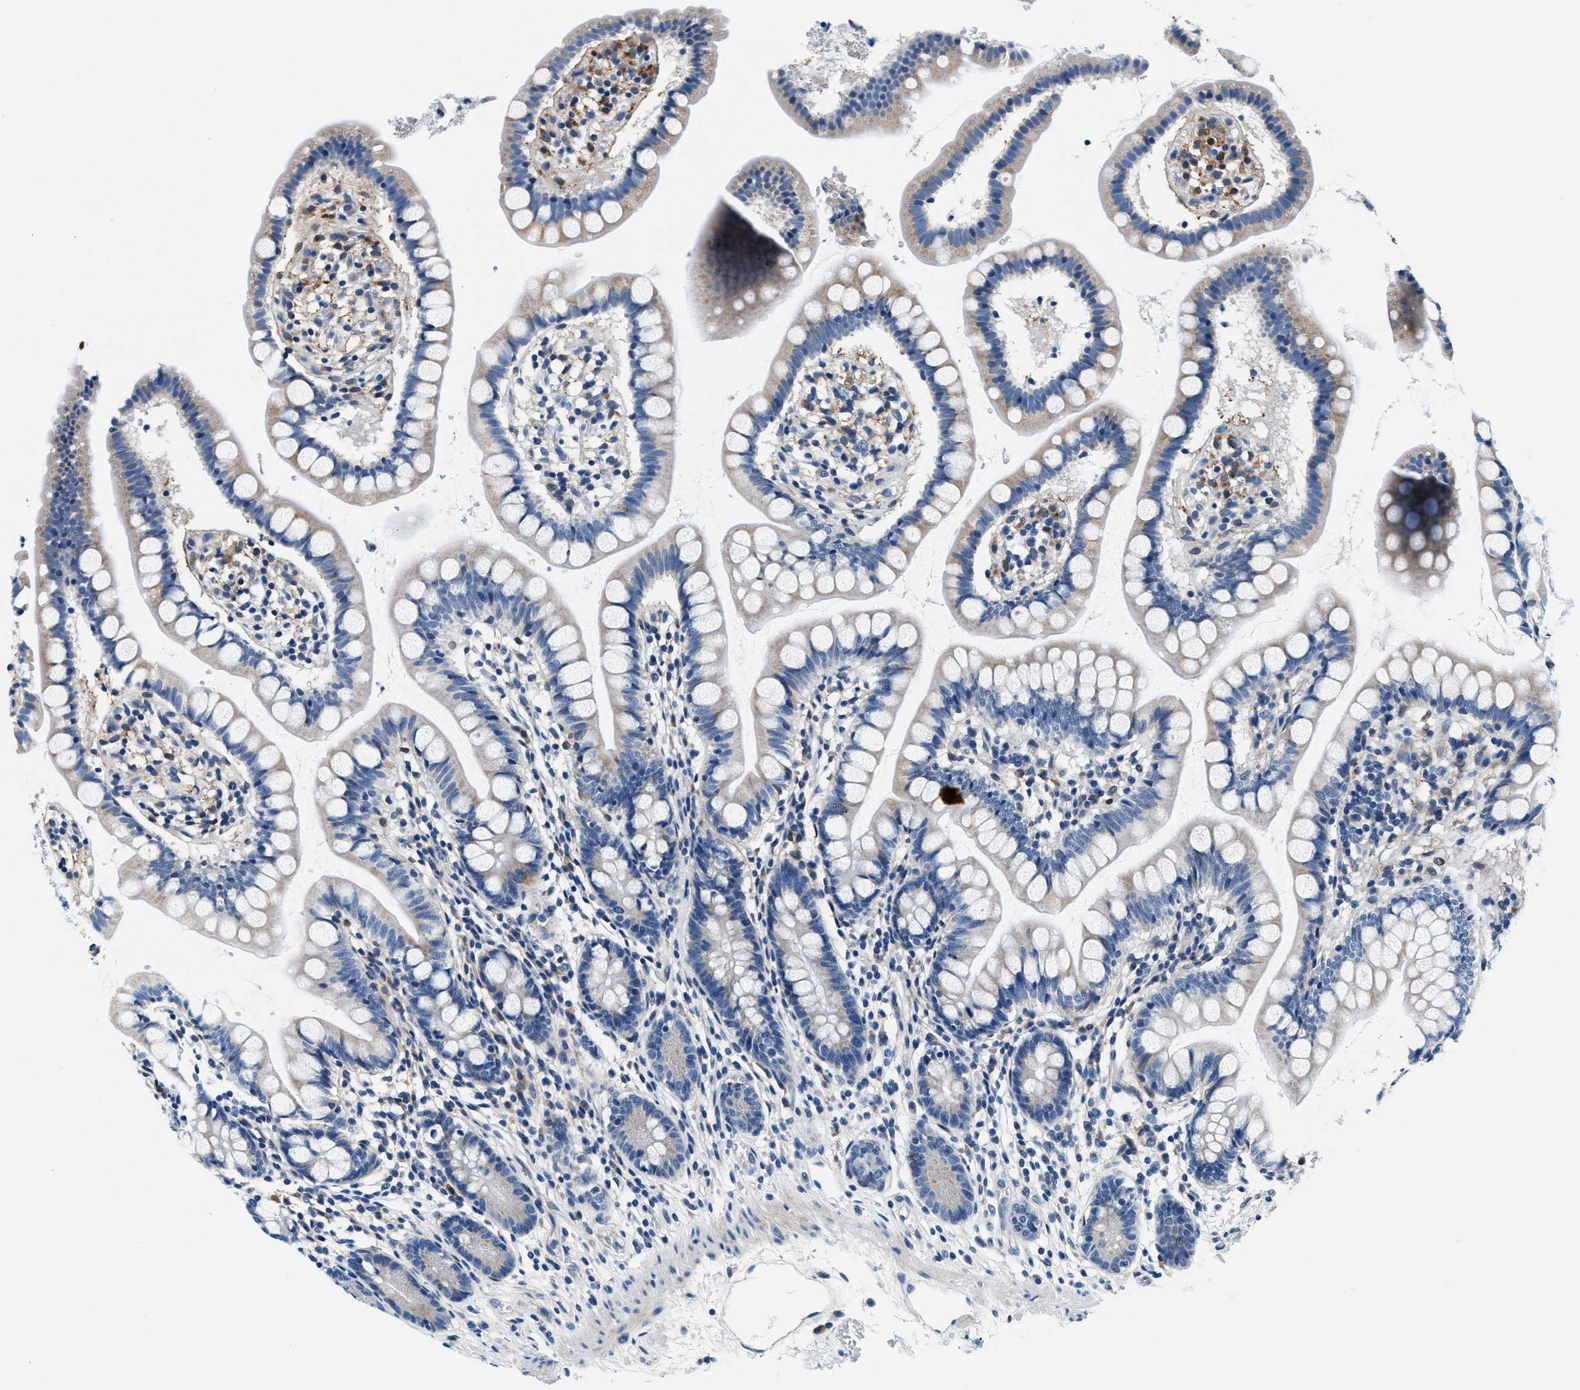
{"staining": {"intensity": "weak", "quantity": "<25%", "location": "cytoplasmic/membranous"}, "tissue": "small intestine", "cell_type": "Glandular cells", "image_type": "normal", "snomed": [{"axis": "morphology", "description": "Normal tissue, NOS"}, {"axis": "topography", "description": "Small intestine"}], "caption": "Immunohistochemistry photomicrograph of unremarkable small intestine: small intestine stained with DAB (3,3'-diaminobenzidine) shows no significant protein staining in glandular cells. The staining is performed using DAB brown chromogen with nuclei counter-stained in using hematoxylin.", "gene": "SLFN11", "patient": {"sex": "female", "age": 84}}